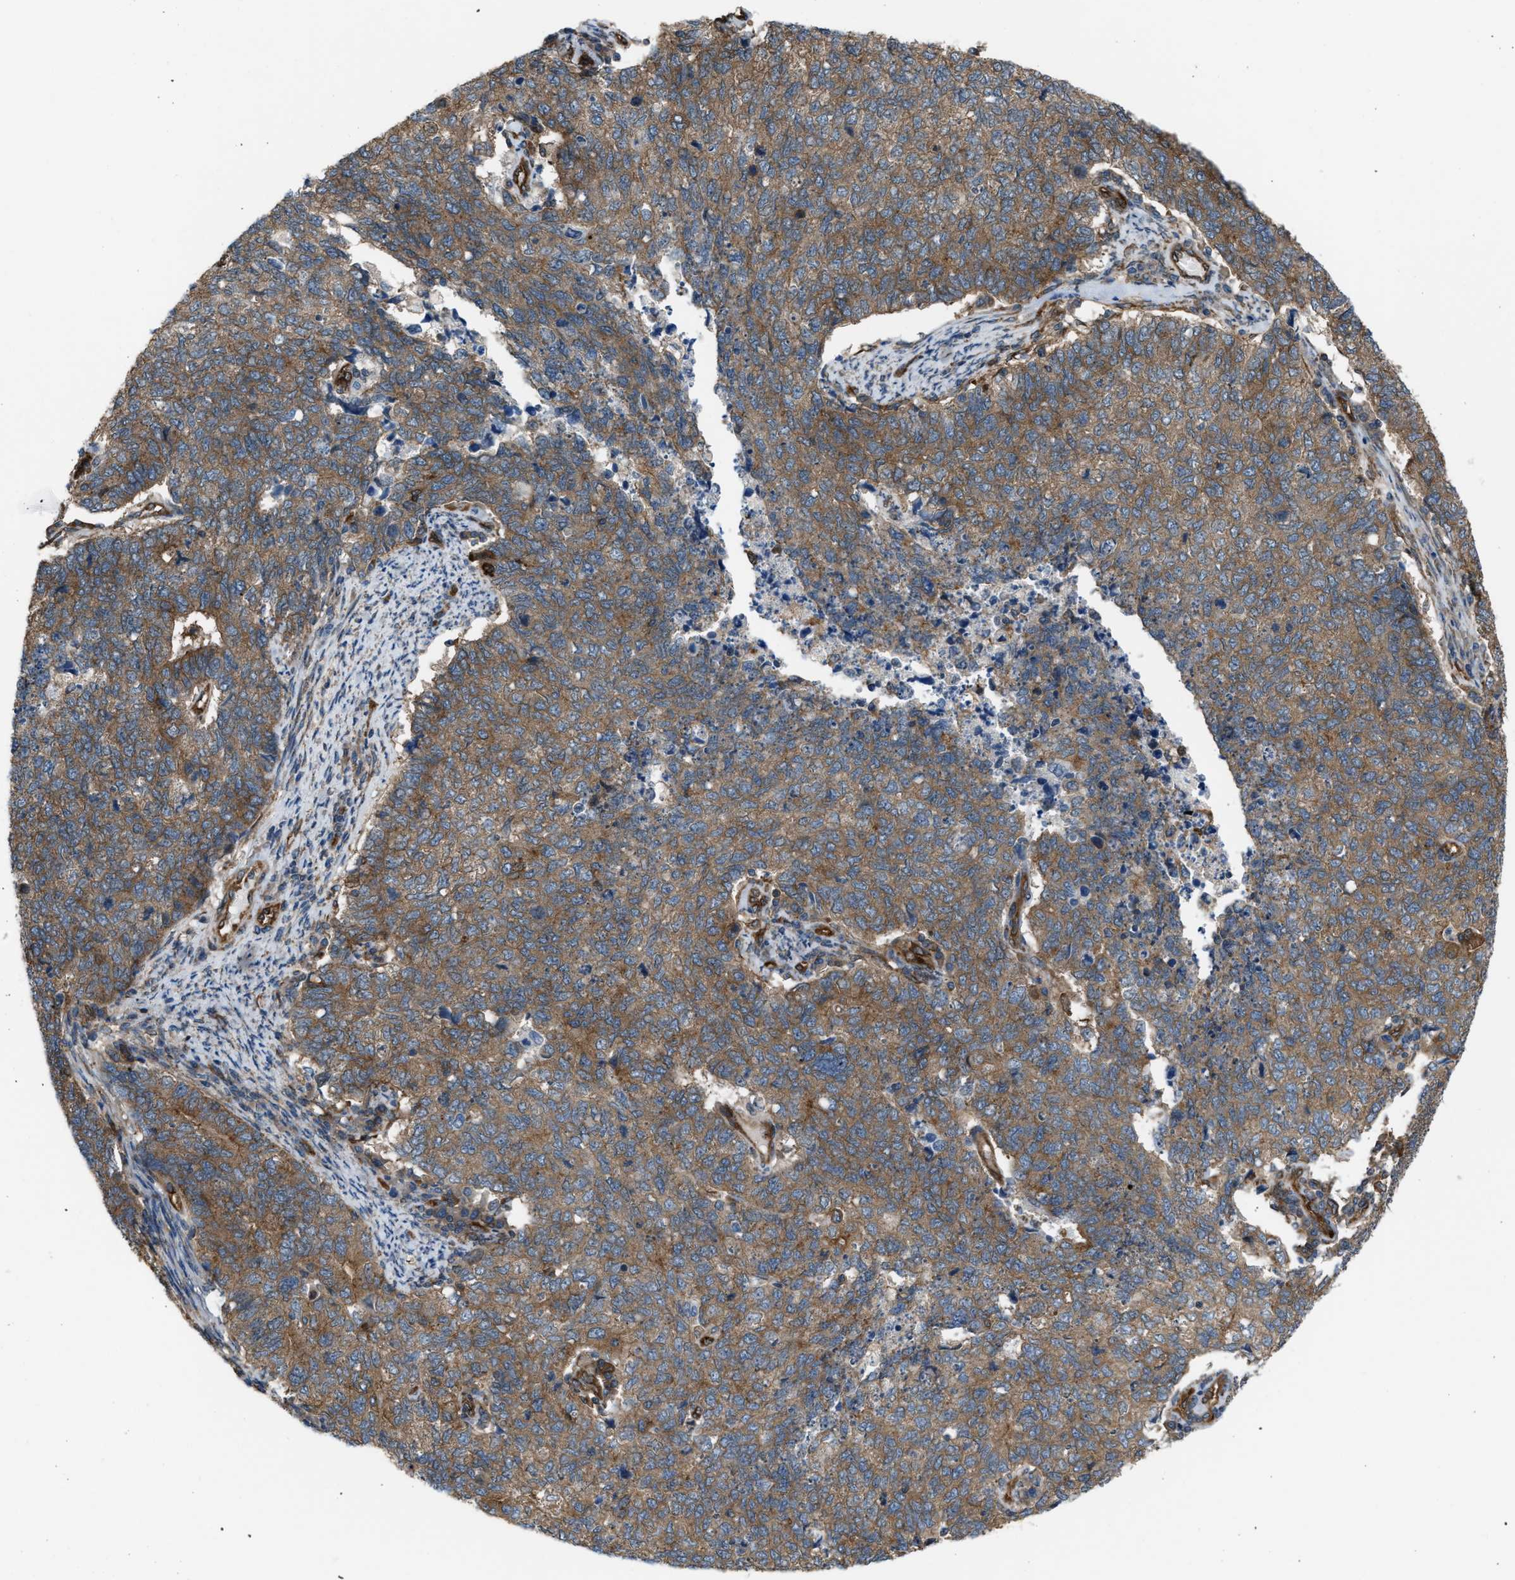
{"staining": {"intensity": "moderate", "quantity": ">75%", "location": "cytoplasmic/membranous"}, "tissue": "cervical cancer", "cell_type": "Tumor cells", "image_type": "cancer", "snomed": [{"axis": "morphology", "description": "Squamous cell carcinoma, NOS"}, {"axis": "topography", "description": "Cervix"}], "caption": "High-power microscopy captured an immunohistochemistry (IHC) micrograph of cervical cancer (squamous cell carcinoma), revealing moderate cytoplasmic/membranous positivity in approximately >75% of tumor cells.", "gene": "PICALM", "patient": {"sex": "female", "age": 63}}